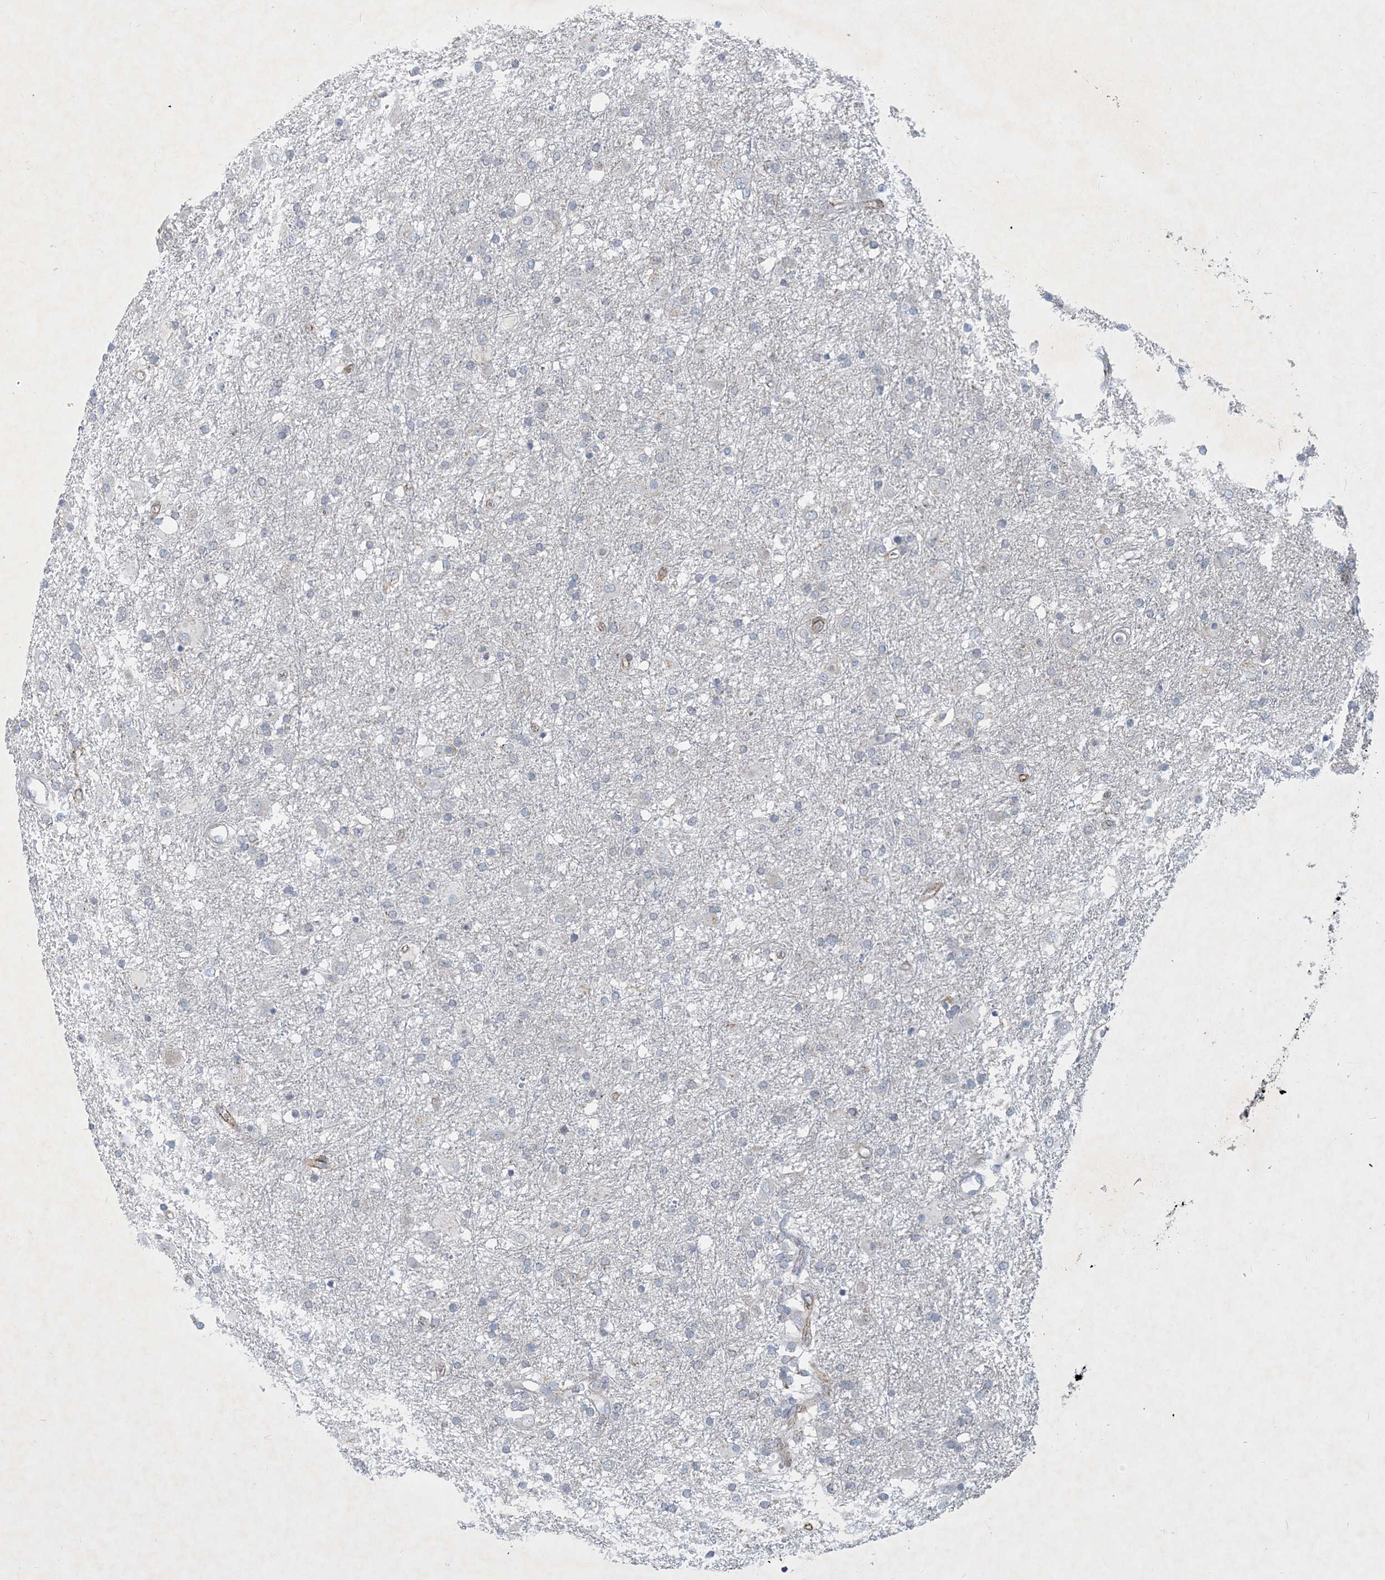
{"staining": {"intensity": "negative", "quantity": "none", "location": "none"}, "tissue": "glioma", "cell_type": "Tumor cells", "image_type": "cancer", "snomed": [{"axis": "morphology", "description": "Glioma, malignant, Low grade"}, {"axis": "topography", "description": "Brain"}], "caption": "Protein analysis of malignant glioma (low-grade) shows no significant staining in tumor cells.", "gene": "CCDC14", "patient": {"sex": "male", "age": 65}}